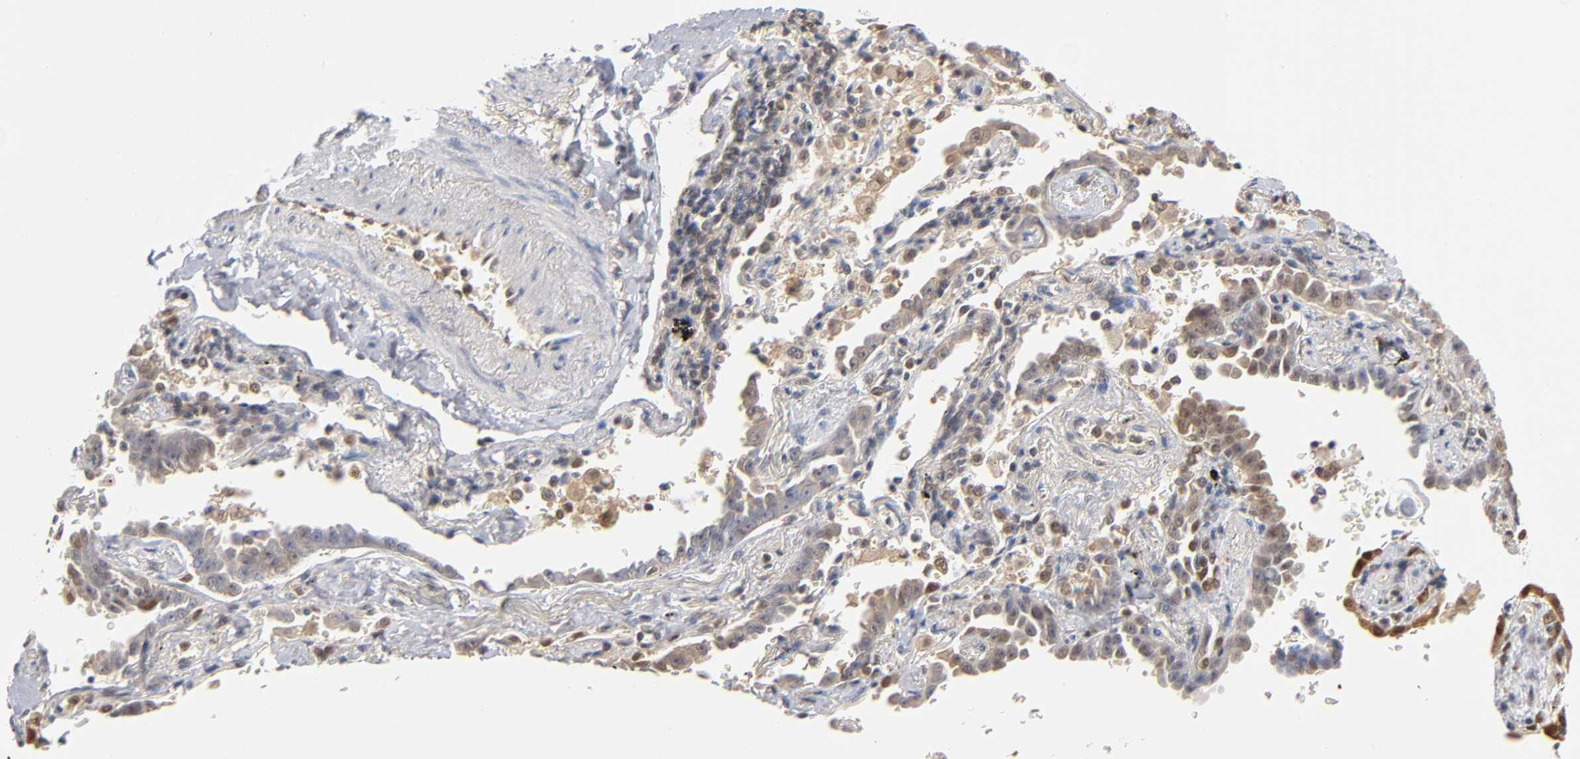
{"staining": {"intensity": "moderate", "quantity": "25%-75%", "location": "cytoplasmic/membranous"}, "tissue": "lung cancer", "cell_type": "Tumor cells", "image_type": "cancer", "snomed": [{"axis": "morphology", "description": "Adenocarcinoma, NOS"}, {"axis": "topography", "description": "Lung"}], "caption": "Immunohistochemistry staining of lung adenocarcinoma, which displays medium levels of moderate cytoplasmic/membranous expression in approximately 25%-75% of tumor cells indicating moderate cytoplasmic/membranous protein positivity. The staining was performed using DAB (brown) for protein detection and nuclei were counterstained in hematoxylin (blue).", "gene": "DFFB", "patient": {"sex": "female", "age": 64}}